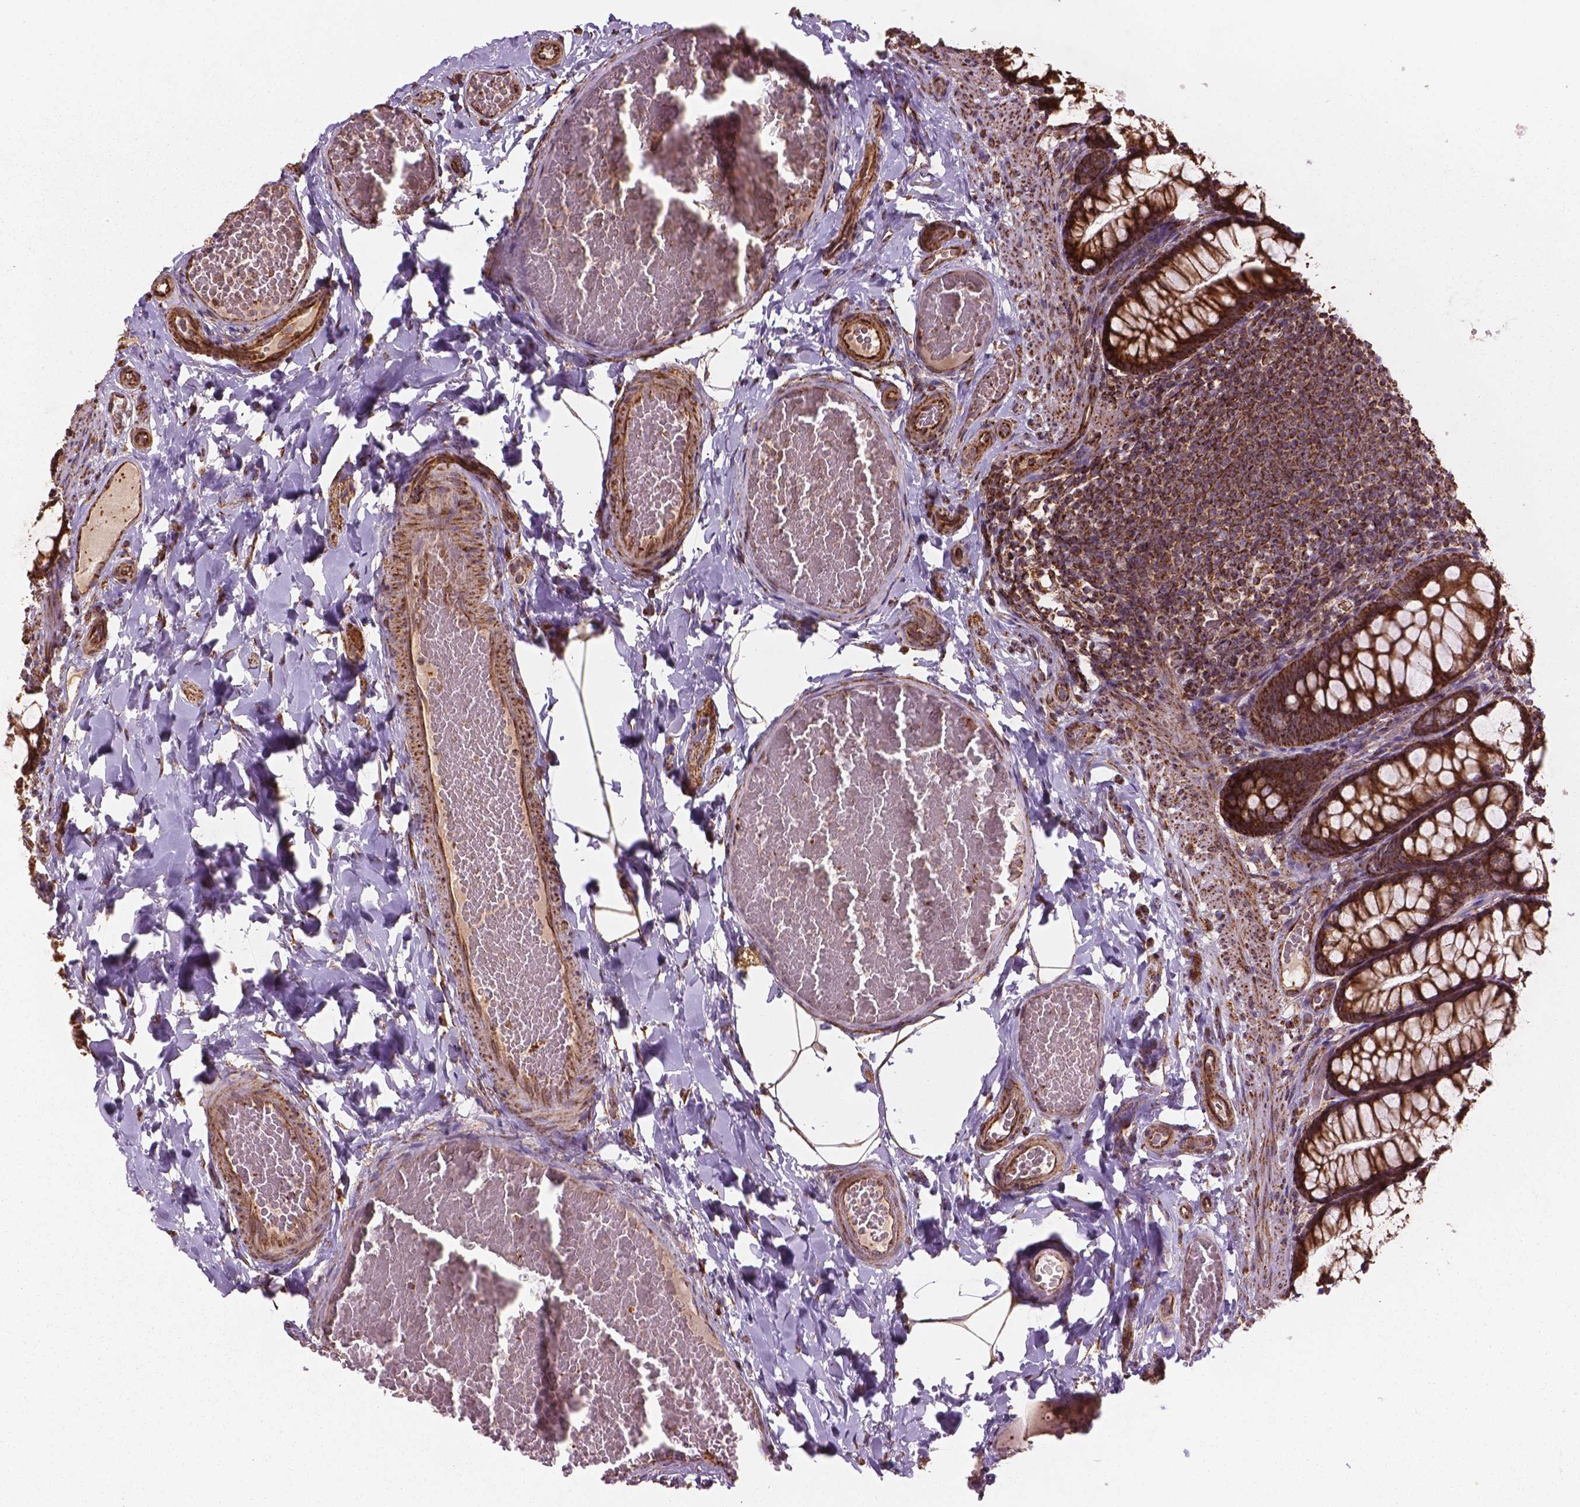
{"staining": {"intensity": "moderate", "quantity": ">75%", "location": "cytoplasmic/membranous,nuclear"}, "tissue": "colon", "cell_type": "Endothelial cells", "image_type": "normal", "snomed": [{"axis": "morphology", "description": "Normal tissue, NOS"}, {"axis": "topography", "description": "Colon"}], "caption": "The histopathology image displays immunohistochemical staining of normal colon. There is moderate cytoplasmic/membranous,nuclear expression is appreciated in approximately >75% of endothelial cells.", "gene": "HS3ST3A1", "patient": {"sex": "male", "age": 47}}